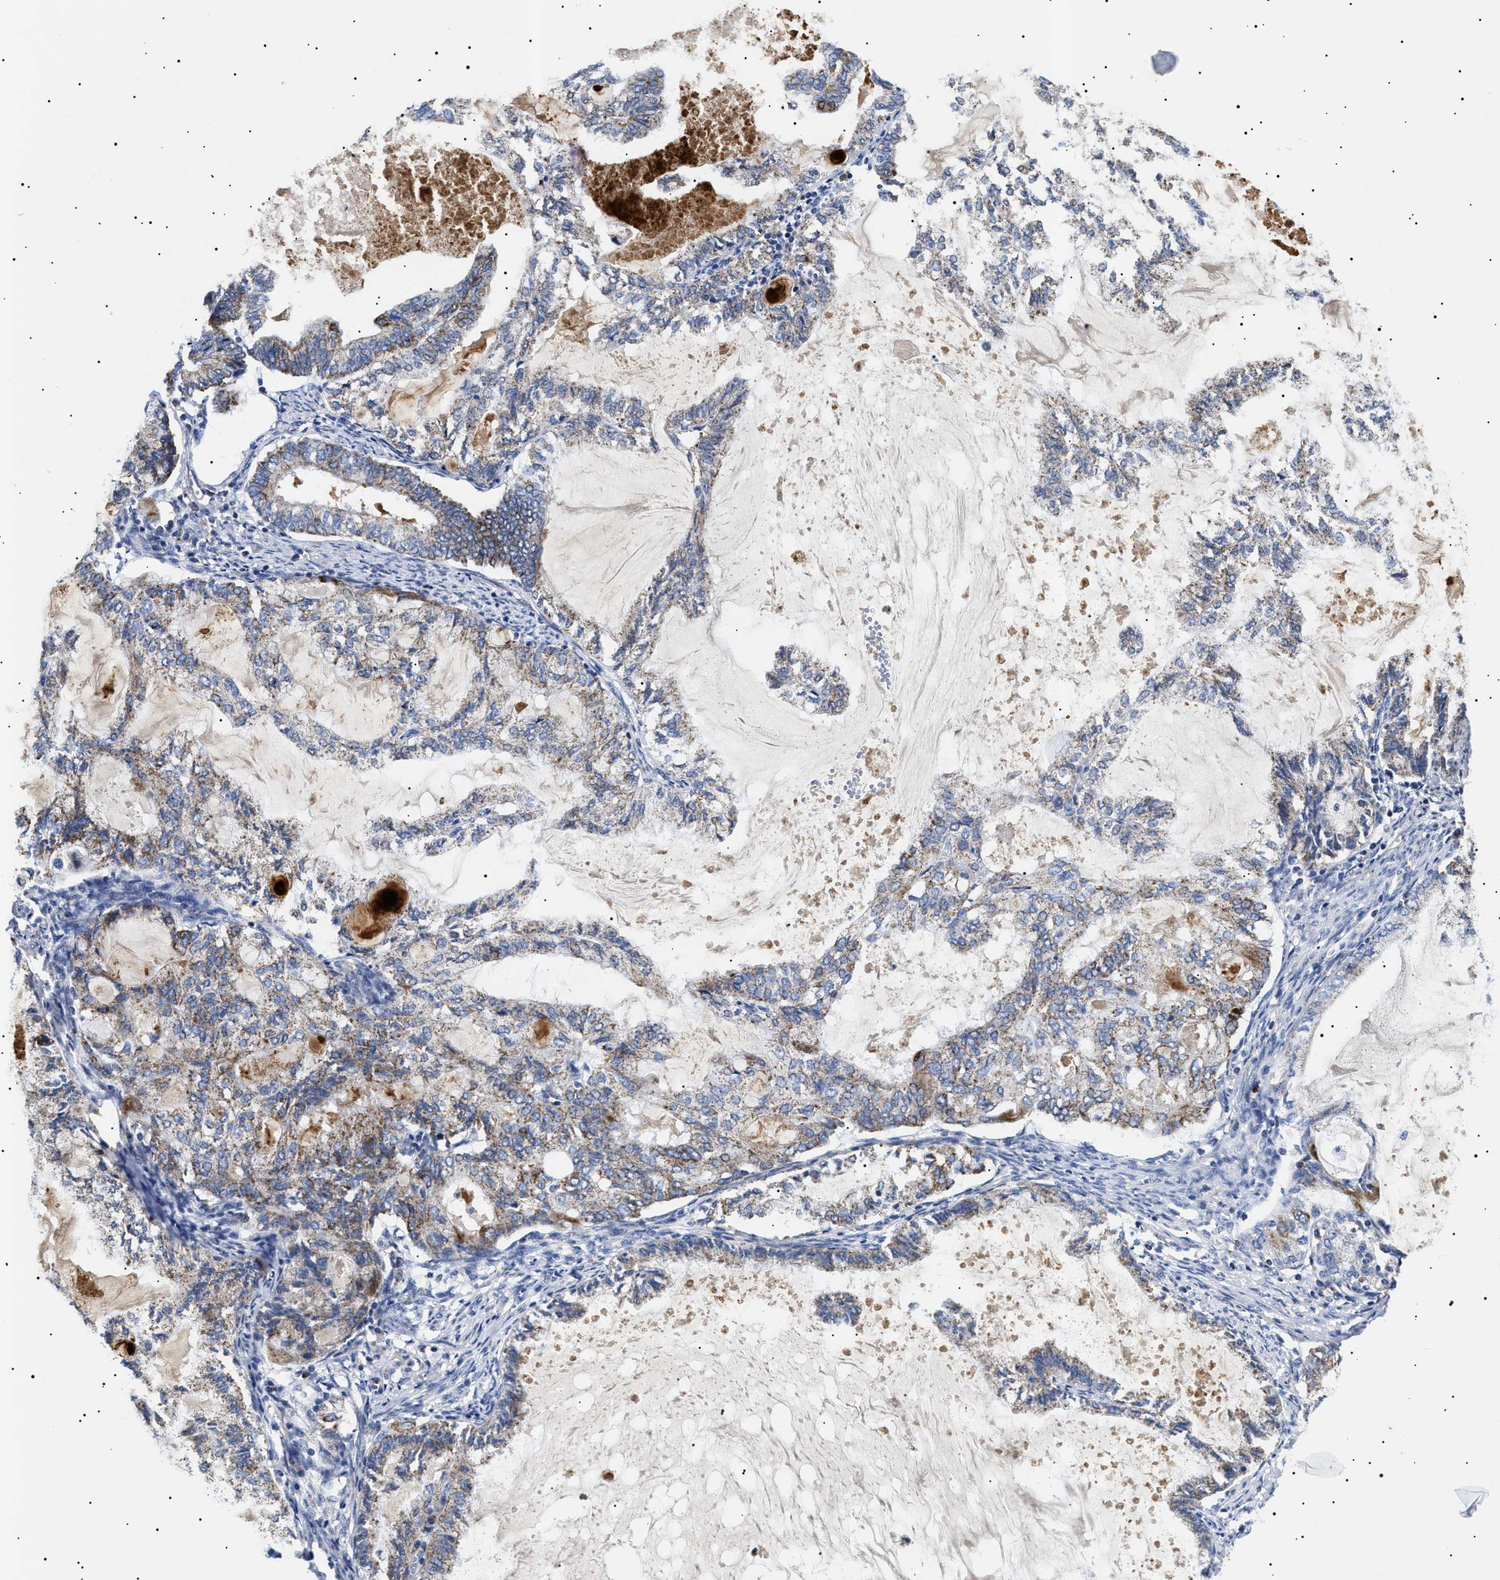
{"staining": {"intensity": "moderate", "quantity": "<25%", "location": "cytoplasmic/membranous"}, "tissue": "endometrial cancer", "cell_type": "Tumor cells", "image_type": "cancer", "snomed": [{"axis": "morphology", "description": "Adenocarcinoma, NOS"}, {"axis": "topography", "description": "Endometrium"}], "caption": "This histopathology image reveals immunohistochemistry (IHC) staining of human adenocarcinoma (endometrial), with low moderate cytoplasmic/membranous expression in about <25% of tumor cells.", "gene": "CHRDL2", "patient": {"sex": "female", "age": 86}}